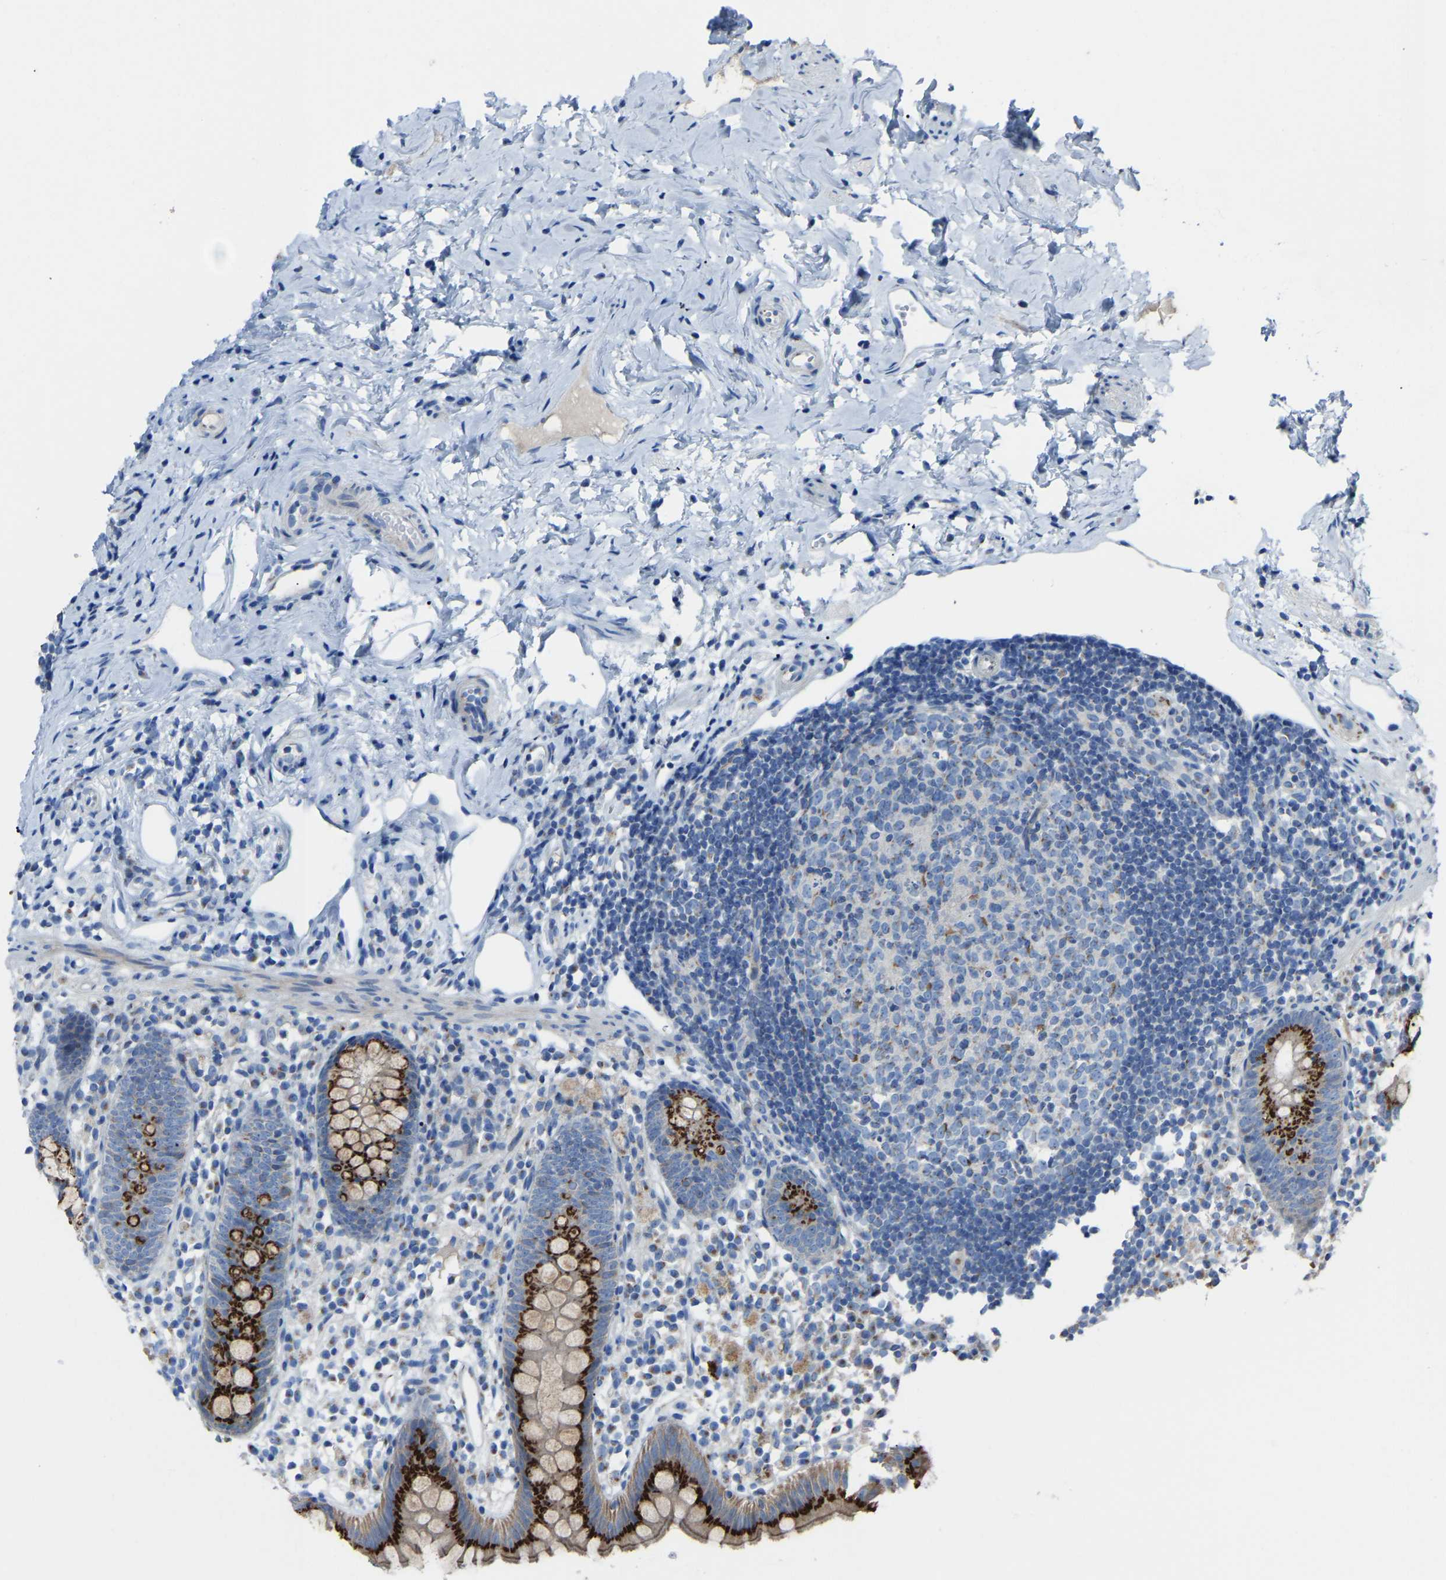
{"staining": {"intensity": "strong", "quantity": ">75%", "location": "cytoplasmic/membranous"}, "tissue": "appendix", "cell_type": "Glandular cells", "image_type": "normal", "snomed": [{"axis": "morphology", "description": "Normal tissue, NOS"}, {"axis": "topography", "description": "Appendix"}], "caption": "Appendix stained for a protein demonstrates strong cytoplasmic/membranous positivity in glandular cells. Using DAB (3,3'-diaminobenzidine) (brown) and hematoxylin (blue) stains, captured at high magnification using brightfield microscopy.", "gene": "CANT1", "patient": {"sex": "female", "age": 20}}